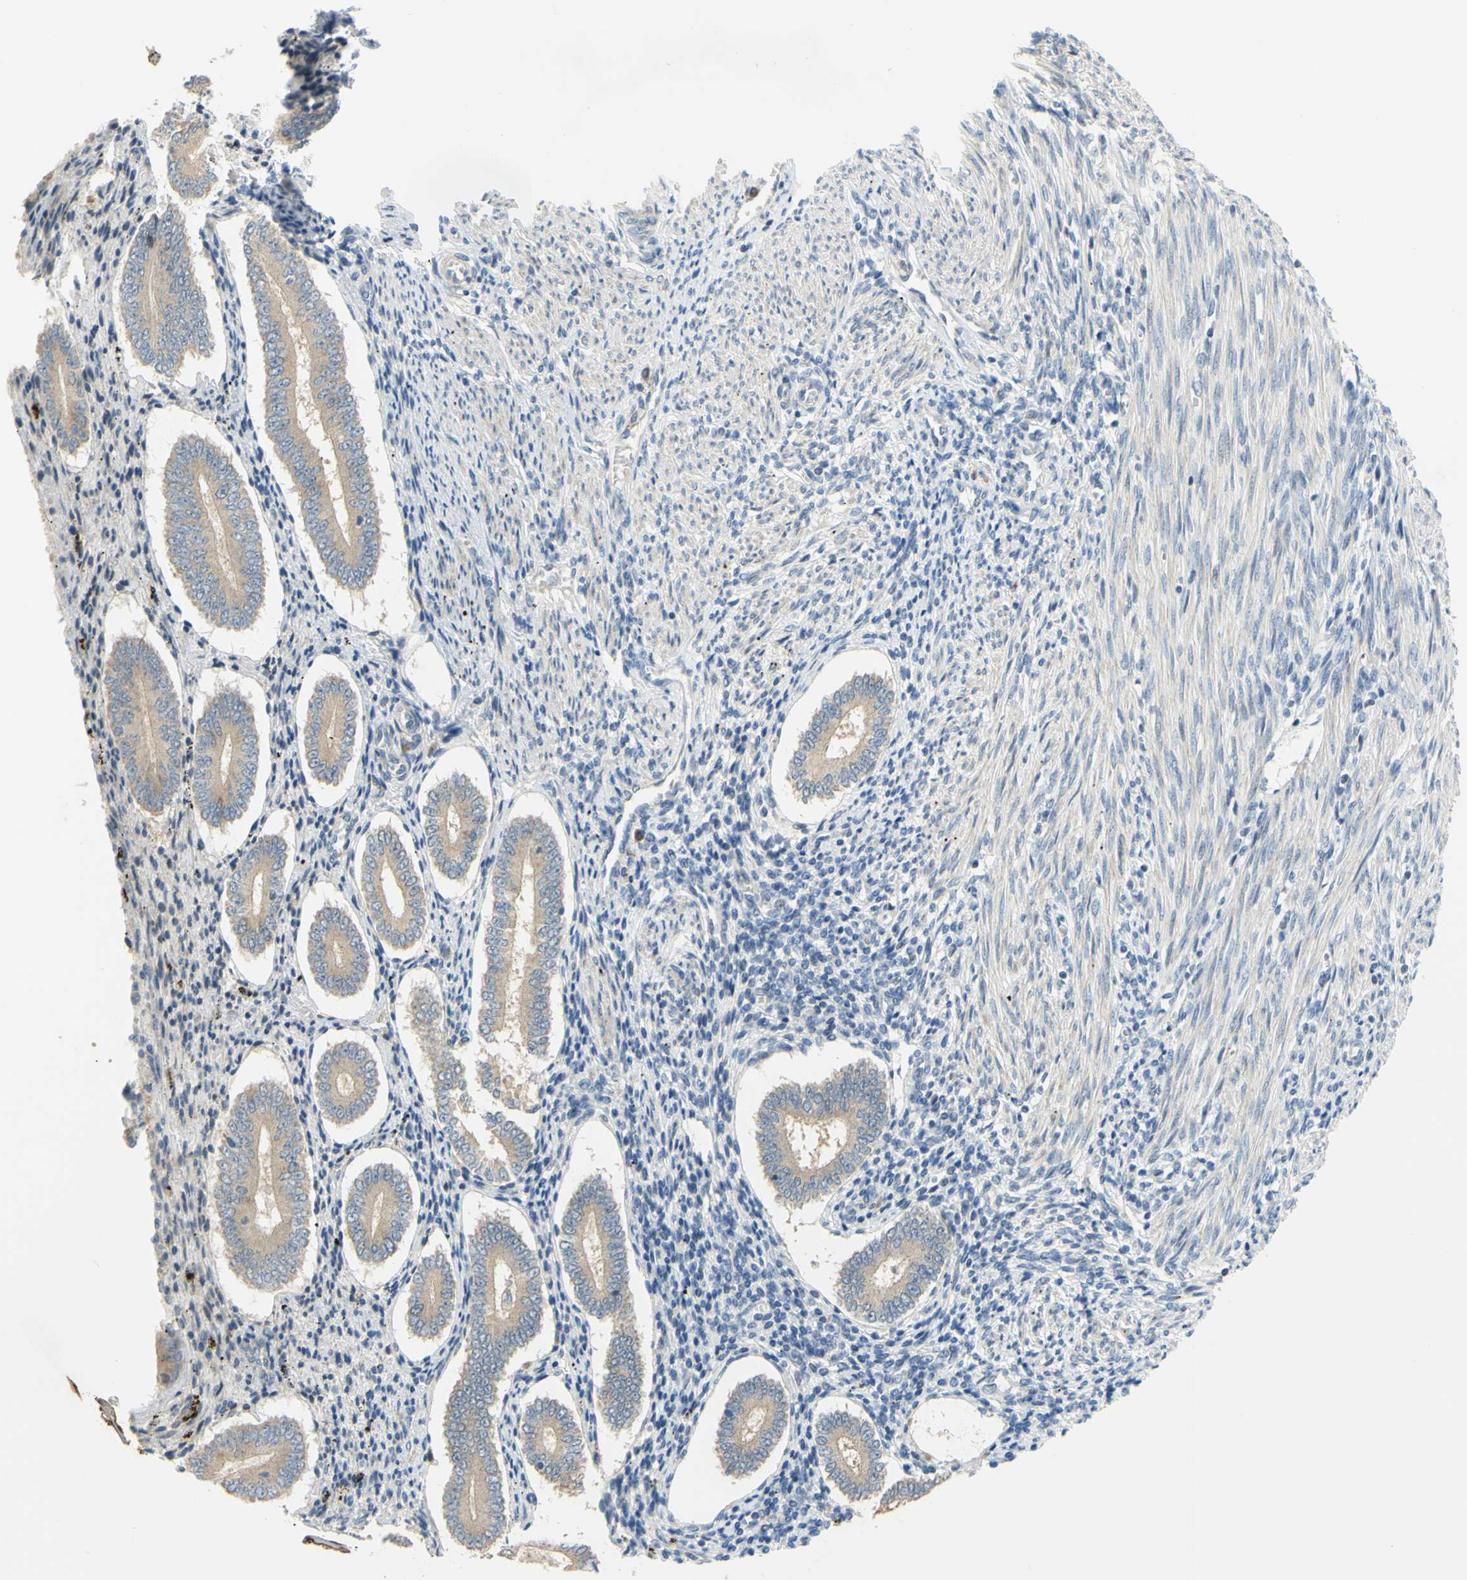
{"staining": {"intensity": "negative", "quantity": "none", "location": "none"}, "tissue": "endometrium", "cell_type": "Cells in endometrial stroma", "image_type": "normal", "snomed": [{"axis": "morphology", "description": "Normal tissue, NOS"}, {"axis": "topography", "description": "Endometrium"}], "caption": "Cells in endometrial stroma are negative for protein expression in benign human endometrium.", "gene": "CCNB2", "patient": {"sex": "female", "age": 42}}